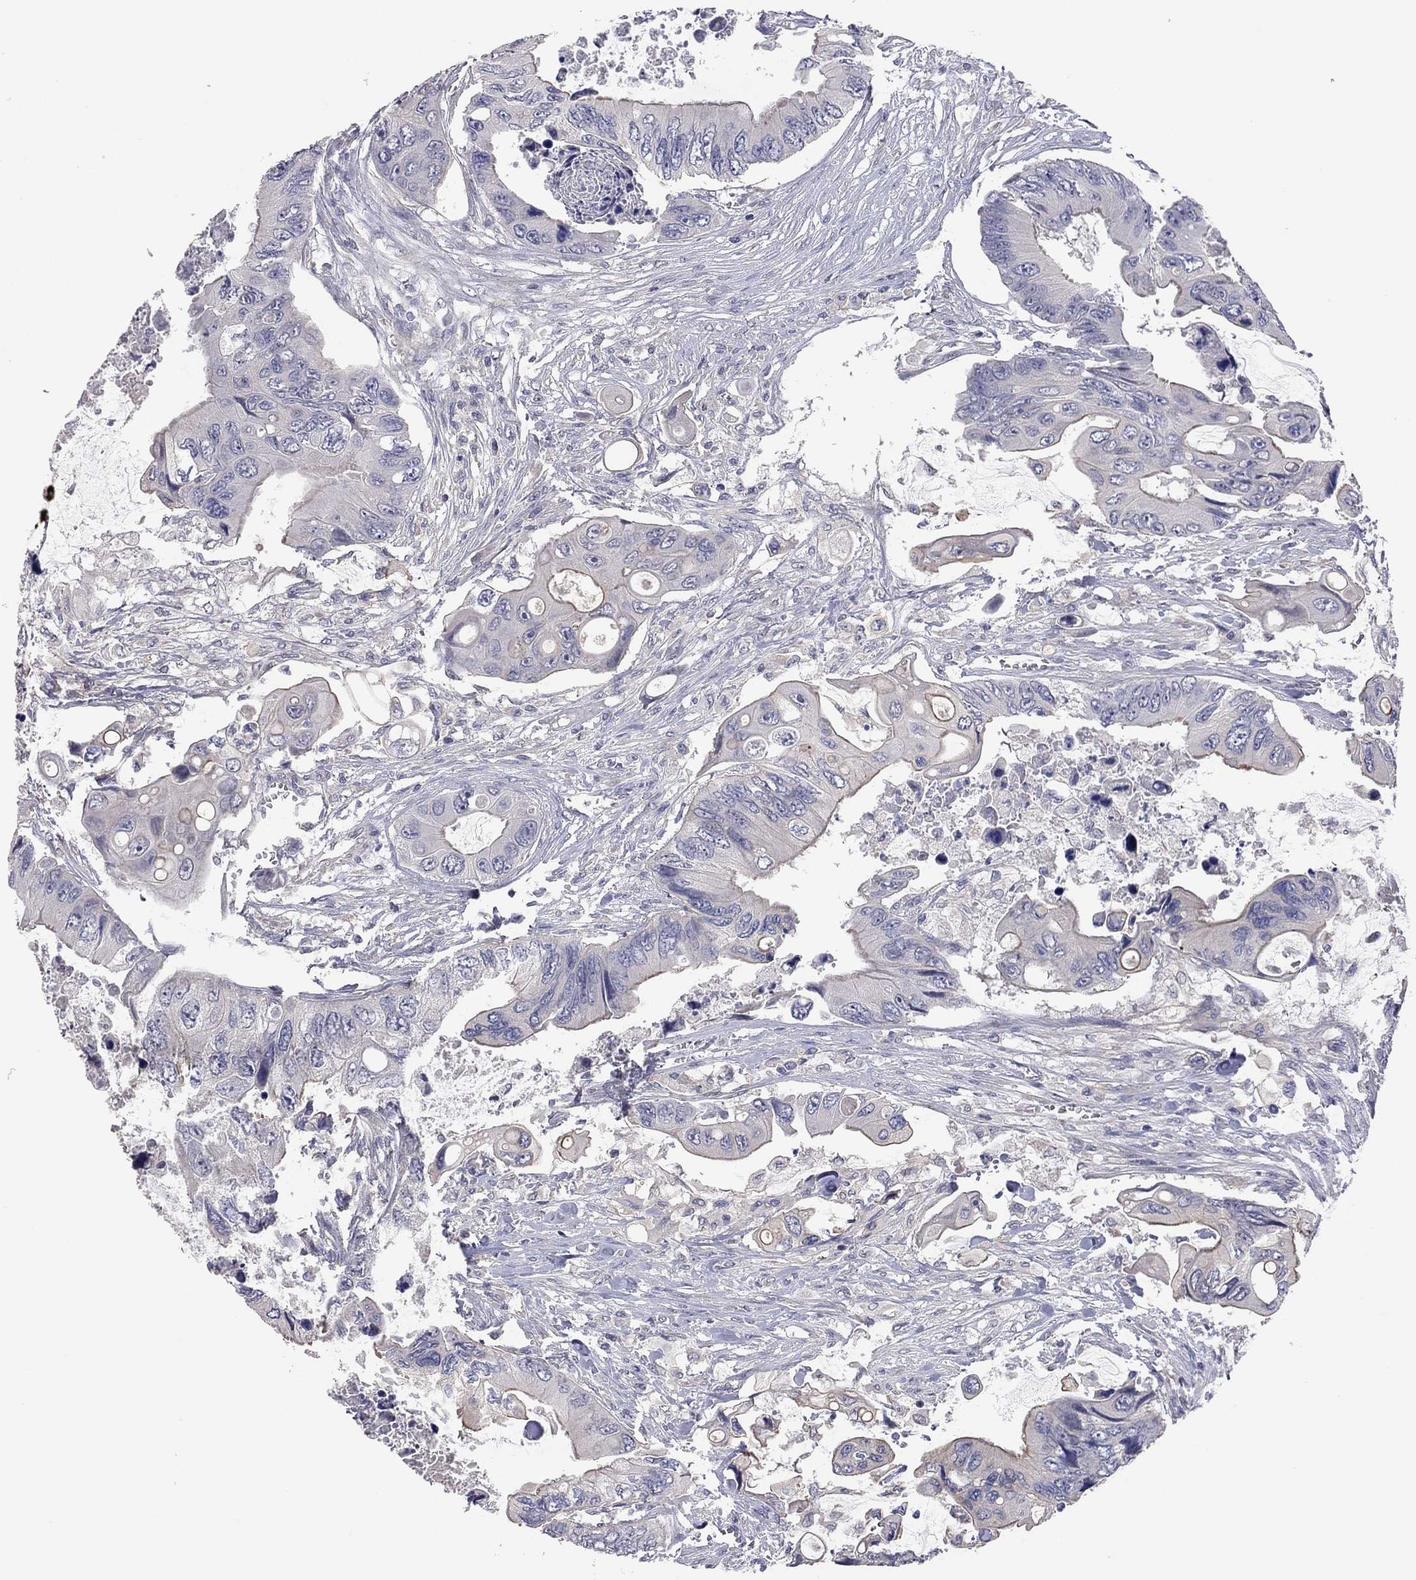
{"staining": {"intensity": "negative", "quantity": "none", "location": "none"}, "tissue": "colorectal cancer", "cell_type": "Tumor cells", "image_type": "cancer", "snomed": [{"axis": "morphology", "description": "Adenocarcinoma, NOS"}, {"axis": "topography", "description": "Rectum"}], "caption": "This is a photomicrograph of IHC staining of colorectal cancer (adenocarcinoma), which shows no staining in tumor cells. (Immunohistochemistry, brightfield microscopy, high magnification).", "gene": "KCNB1", "patient": {"sex": "male", "age": 63}}